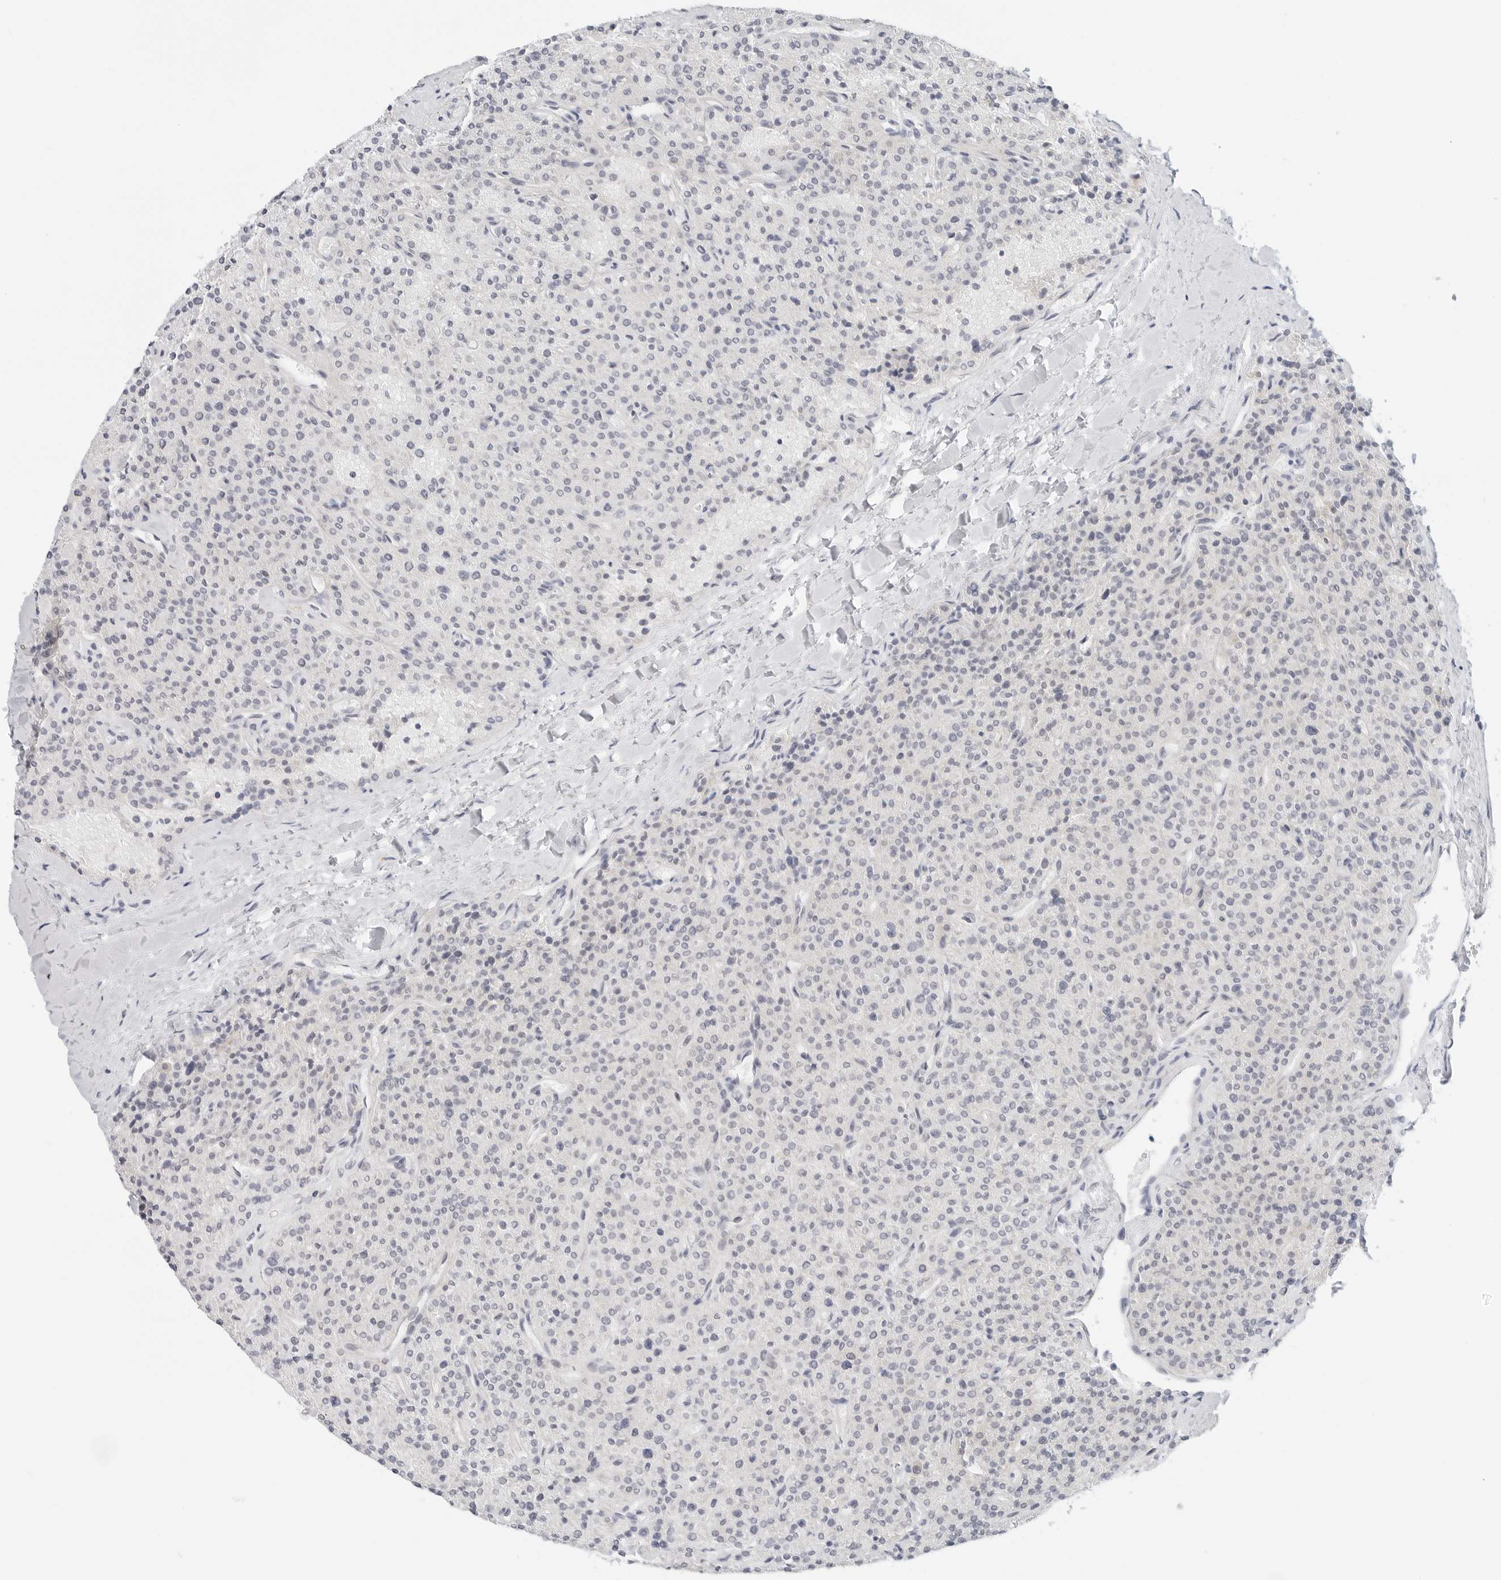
{"staining": {"intensity": "weak", "quantity": "25%-75%", "location": "cytoplasmic/membranous,nuclear"}, "tissue": "parathyroid gland", "cell_type": "Glandular cells", "image_type": "normal", "snomed": [{"axis": "morphology", "description": "Normal tissue, NOS"}, {"axis": "topography", "description": "Parathyroid gland"}], "caption": "Protein expression analysis of benign human parathyroid gland reveals weak cytoplasmic/membranous,nuclear expression in about 25%-75% of glandular cells. (DAB = brown stain, brightfield microscopy at high magnification).", "gene": "TSEN2", "patient": {"sex": "male", "age": 46}}